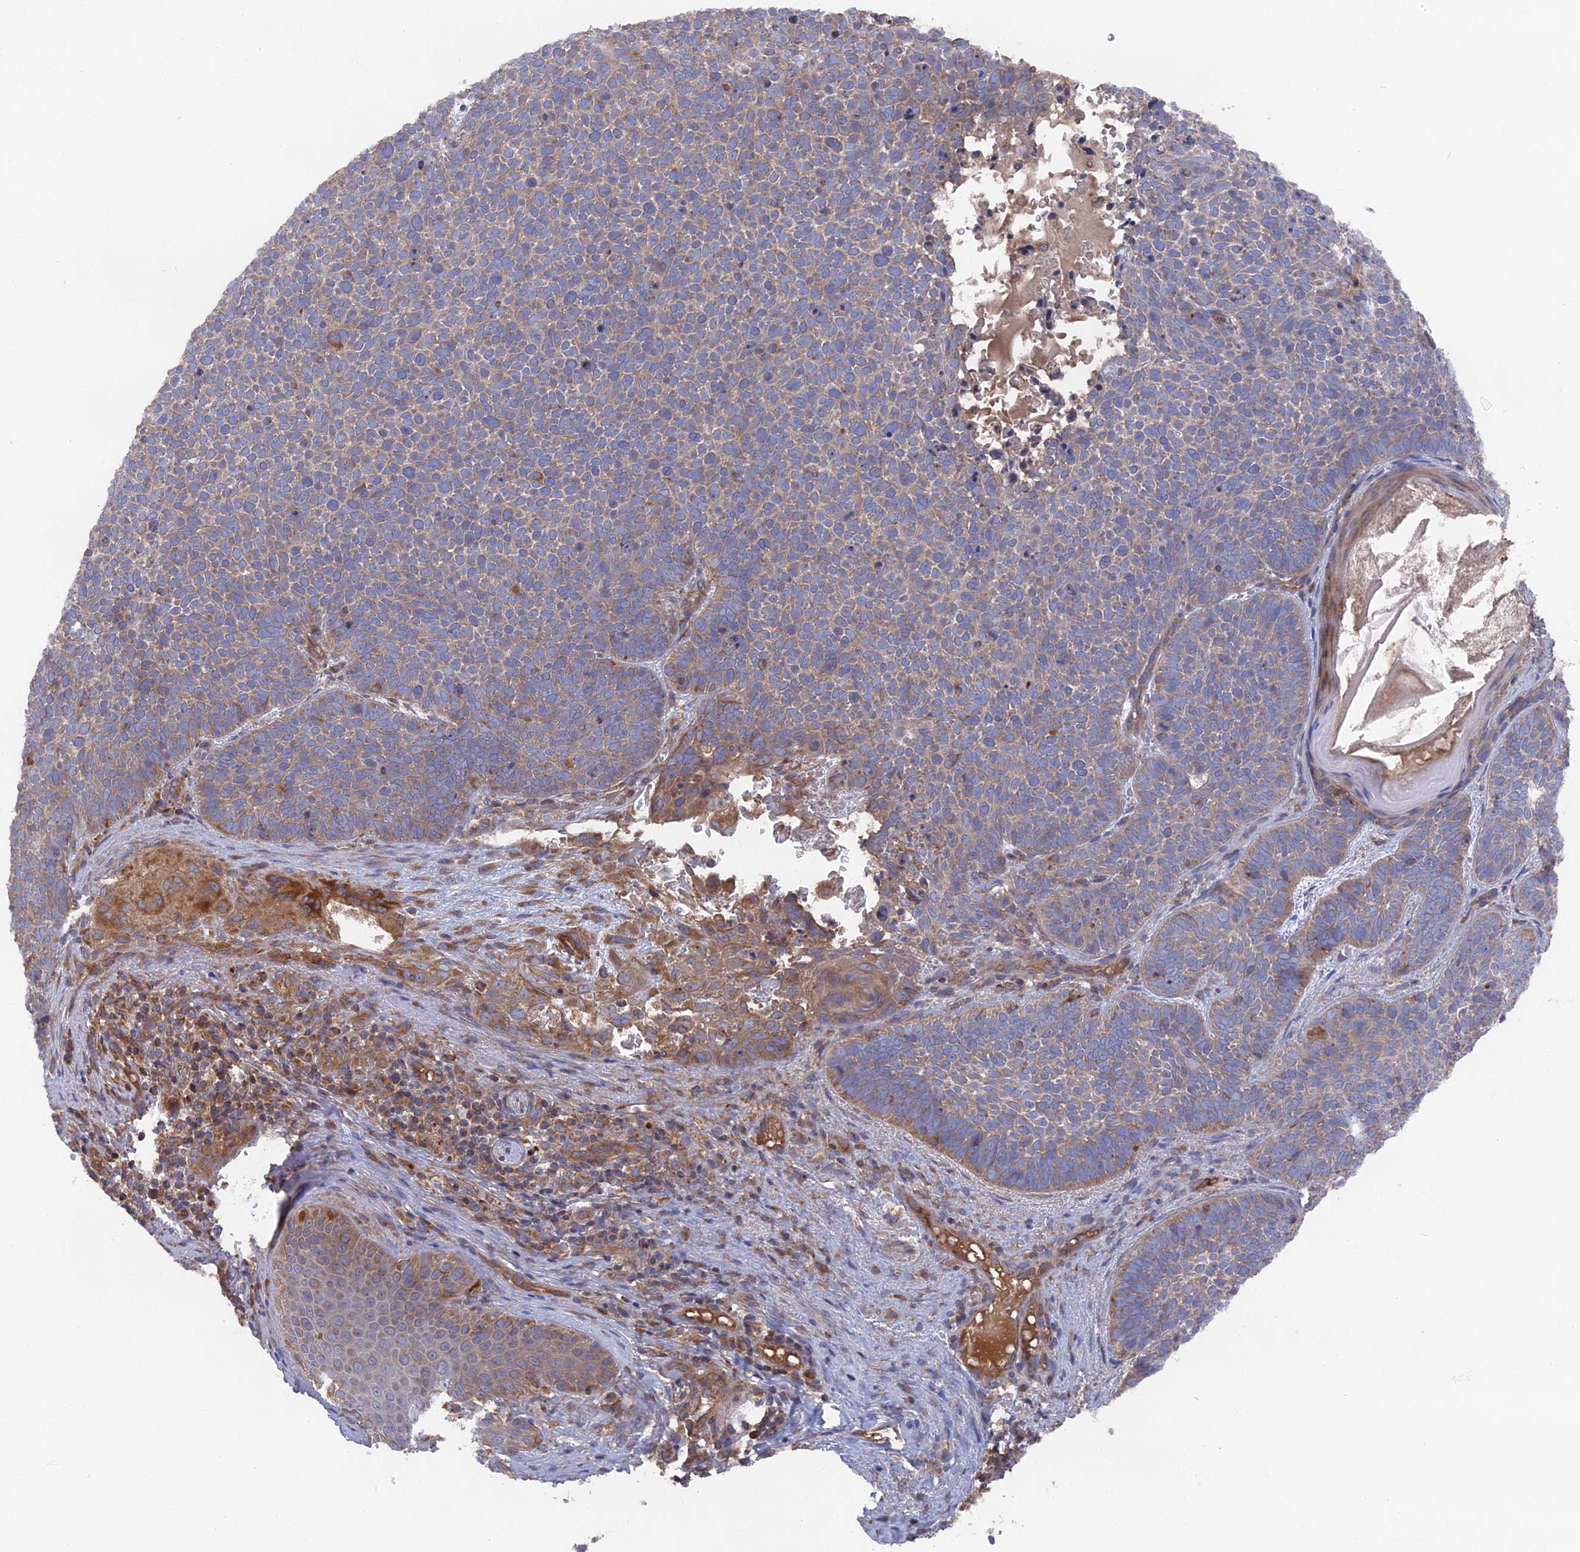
{"staining": {"intensity": "moderate", "quantity": "<25%", "location": "cytoplasmic/membranous"}, "tissue": "skin cancer", "cell_type": "Tumor cells", "image_type": "cancer", "snomed": [{"axis": "morphology", "description": "Basal cell carcinoma"}, {"axis": "topography", "description": "Skin"}], "caption": "This micrograph exhibits basal cell carcinoma (skin) stained with IHC to label a protein in brown. The cytoplasmic/membranous of tumor cells show moderate positivity for the protein. Nuclei are counter-stained blue.", "gene": "TELO2", "patient": {"sex": "male", "age": 85}}